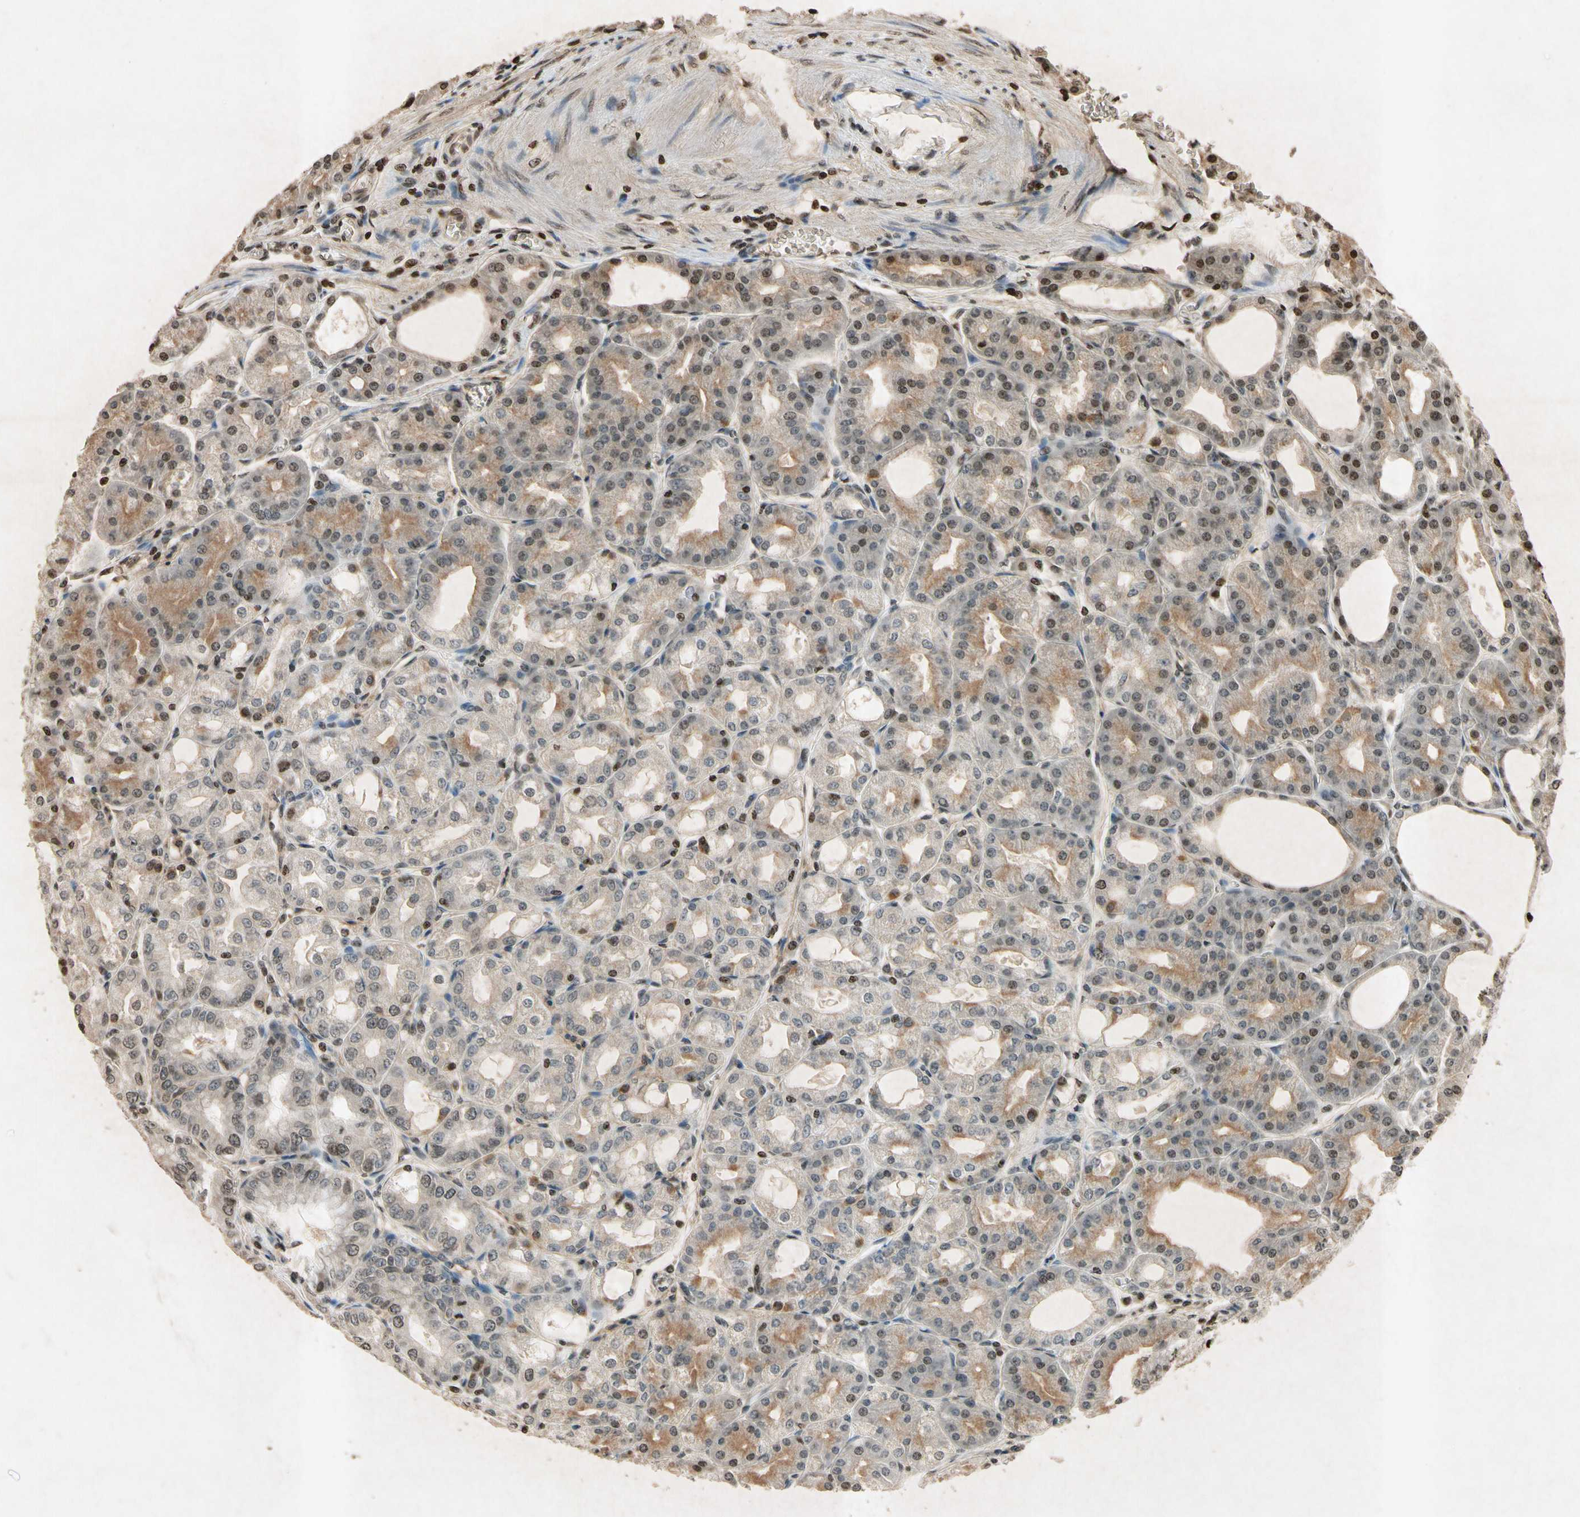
{"staining": {"intensity": "moderate", "quantity": "25%-75%", "location": "cytoplasmic/membranous,nuclear"}, "tissue": "stomach", "cell_type": "Glandular cells", "image_type": "normal", "snomed": [{"axis": "morphology", "description": "Normal tissue, NOS"}, {"axis": "topography", "description": "Stomach, lower"}], "caption": "This photomicrograph demonstrates unremarkable stomach stained with IHC to label a protein in brown. The cytoplasmic/membranous,nuclear of glandular cells show moderate positivity for the protein. Nuclei are counter-stained blue.", "gene": "HOXB3", "patient": {"sex": "male", "age": 71}}